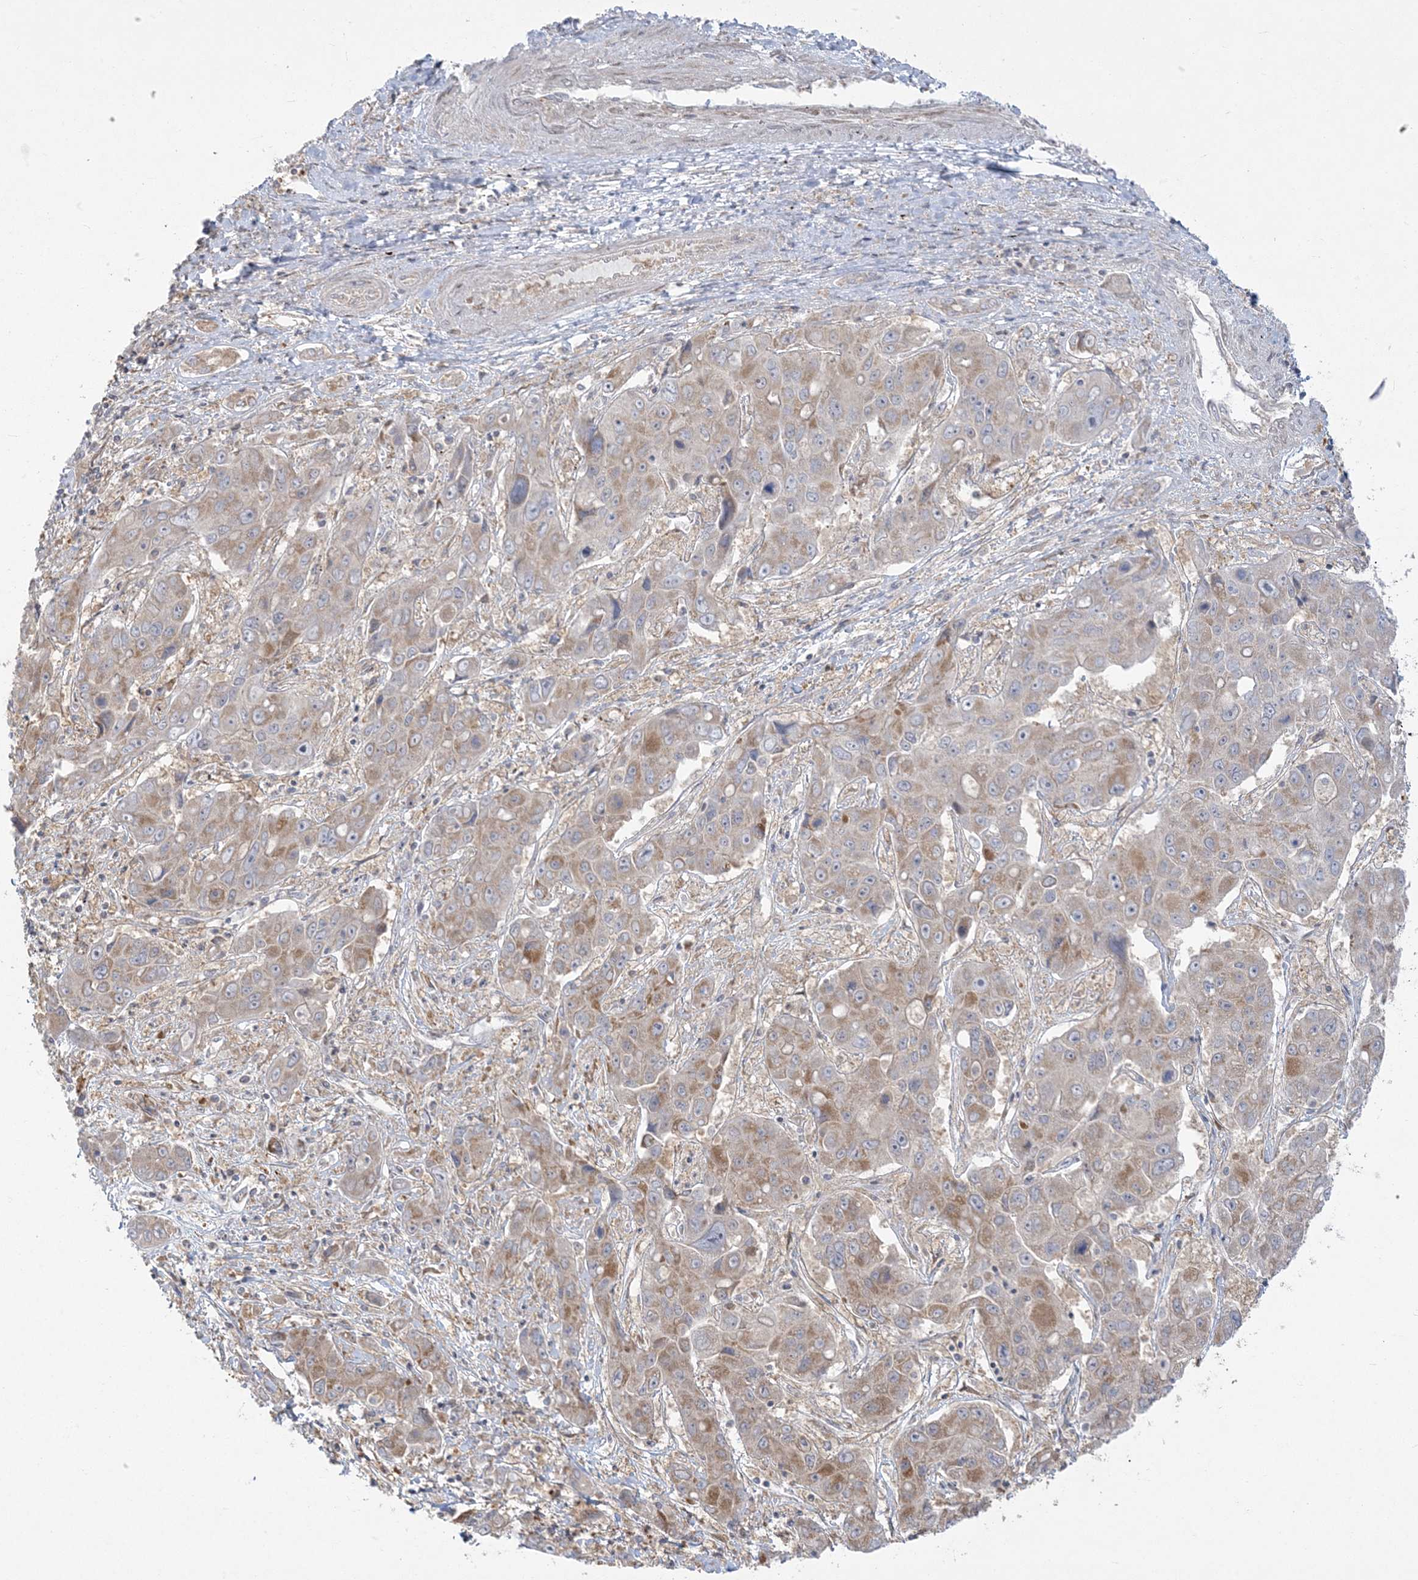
{"staining": {"intensity": "moderate", "quantity": ">75%", "location": "cytoplasmic/membranous"}, "tissue": "liver cancer", "cell_type": "Tumor cells", "image_type": "cancer", "snomed": [{"axis": "morphology", "description": "Cholangiocarcinoma"}, {"axis": "topography", "description": "Liver"}], "caption": "Immunohistochemical staining of cholangiocarcinoma (liver) shows medium levels of moderate cytoplasmic/membranous protein staining in approximately >75% of tumor cells.", "gene": "ZC3H6", "patient": {"sex": "male", "age": 67}}